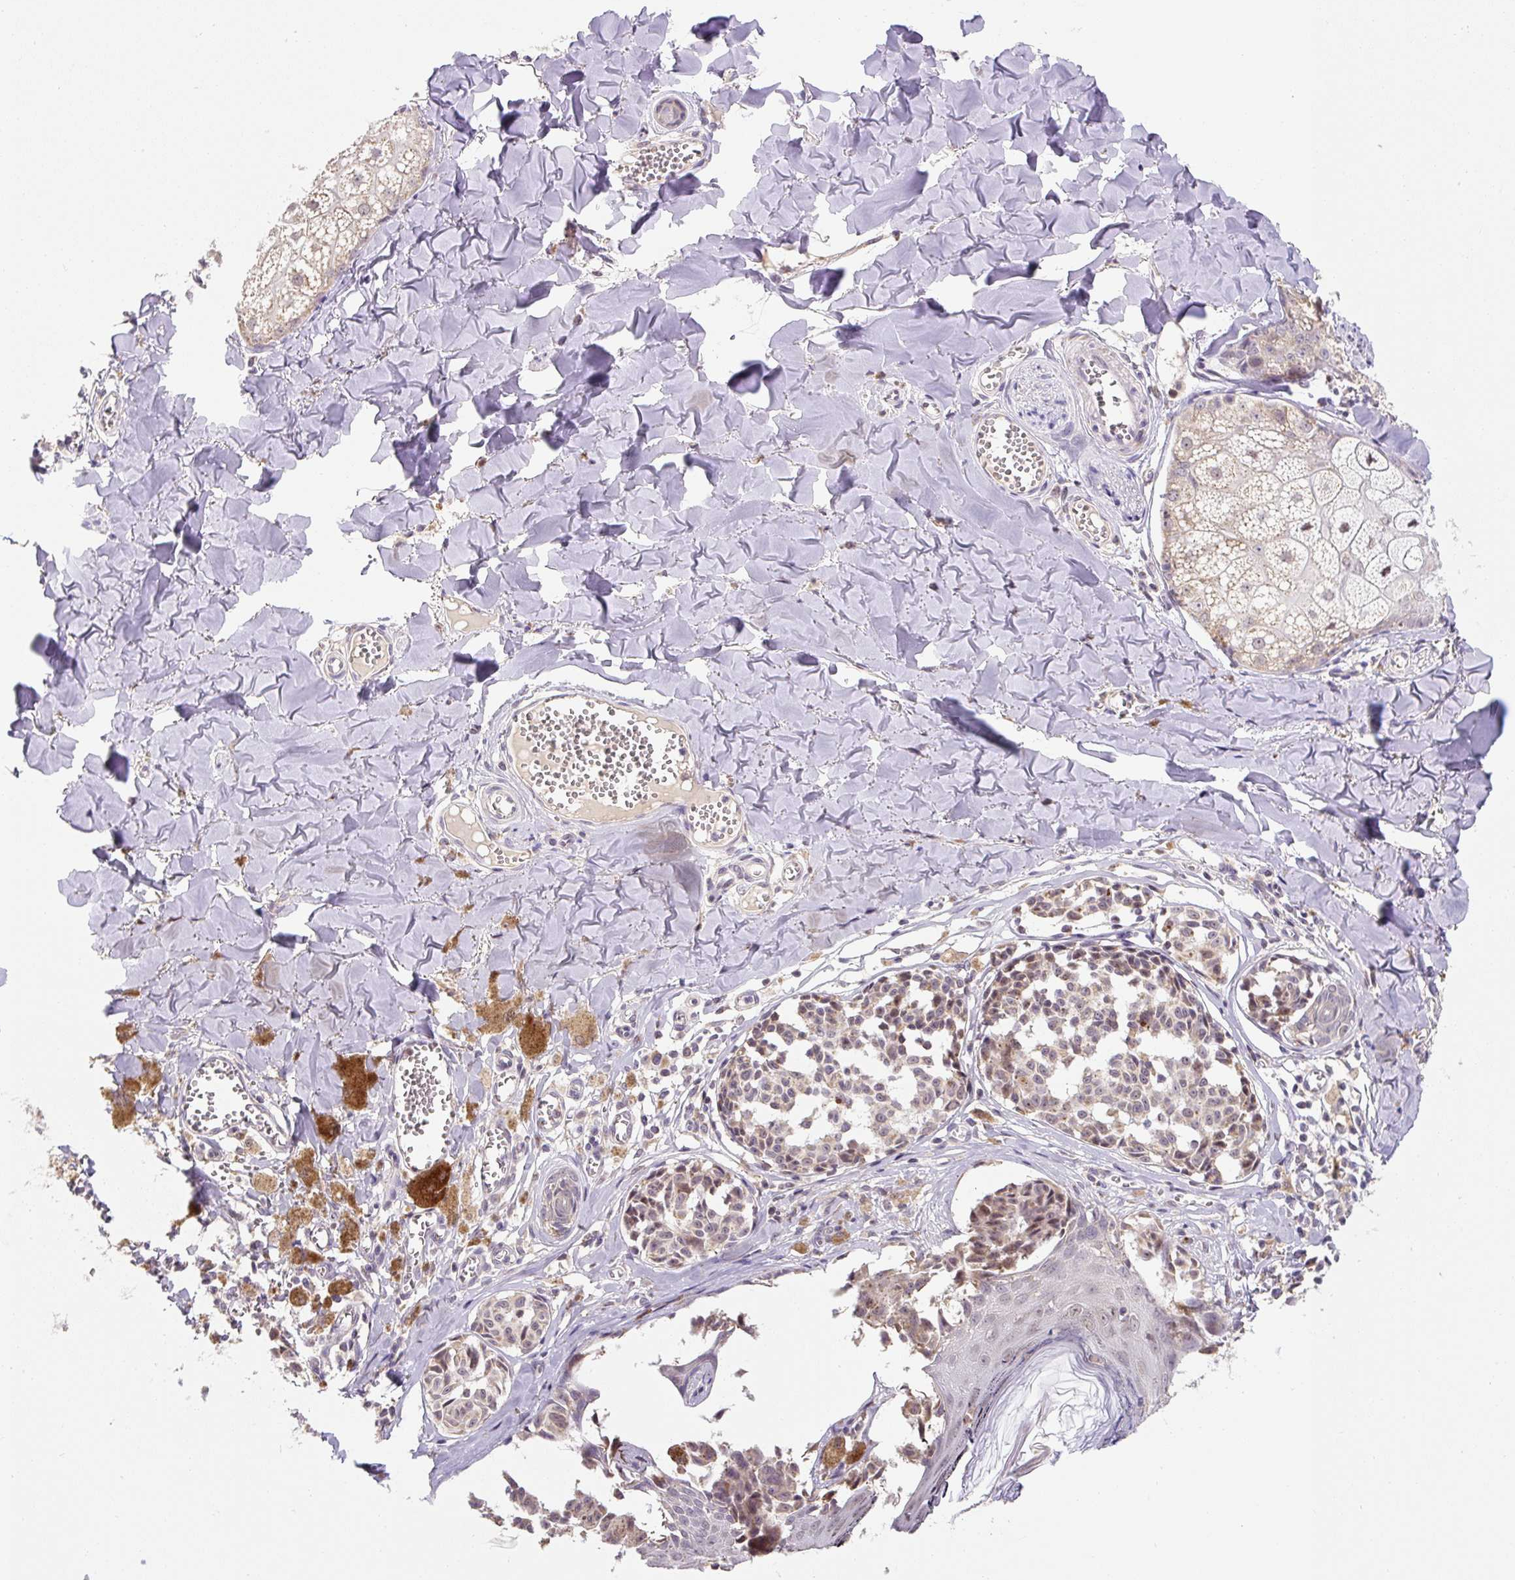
{"staining": {"intensity": "weak", "quantity": ">75%", "location": "cytoplasmic/membranous,nuclear"}, "tissue": "melanoma", "cell_type": "Tumor cells", "image_type": "cancer", "snomed": [{"axis": "morphology", "description": "Malignant melanoma, NOS"}, {"axis": "topography", "description": "Skin"}], "caption": "Brown immunohistochemical staining in melanoma shows weak cytoplasmic/membranous and nuclear positivity in about >75% of tumor cells.", "gene": "MFSD9", "patient": {"sex": "female", "age": 43}}